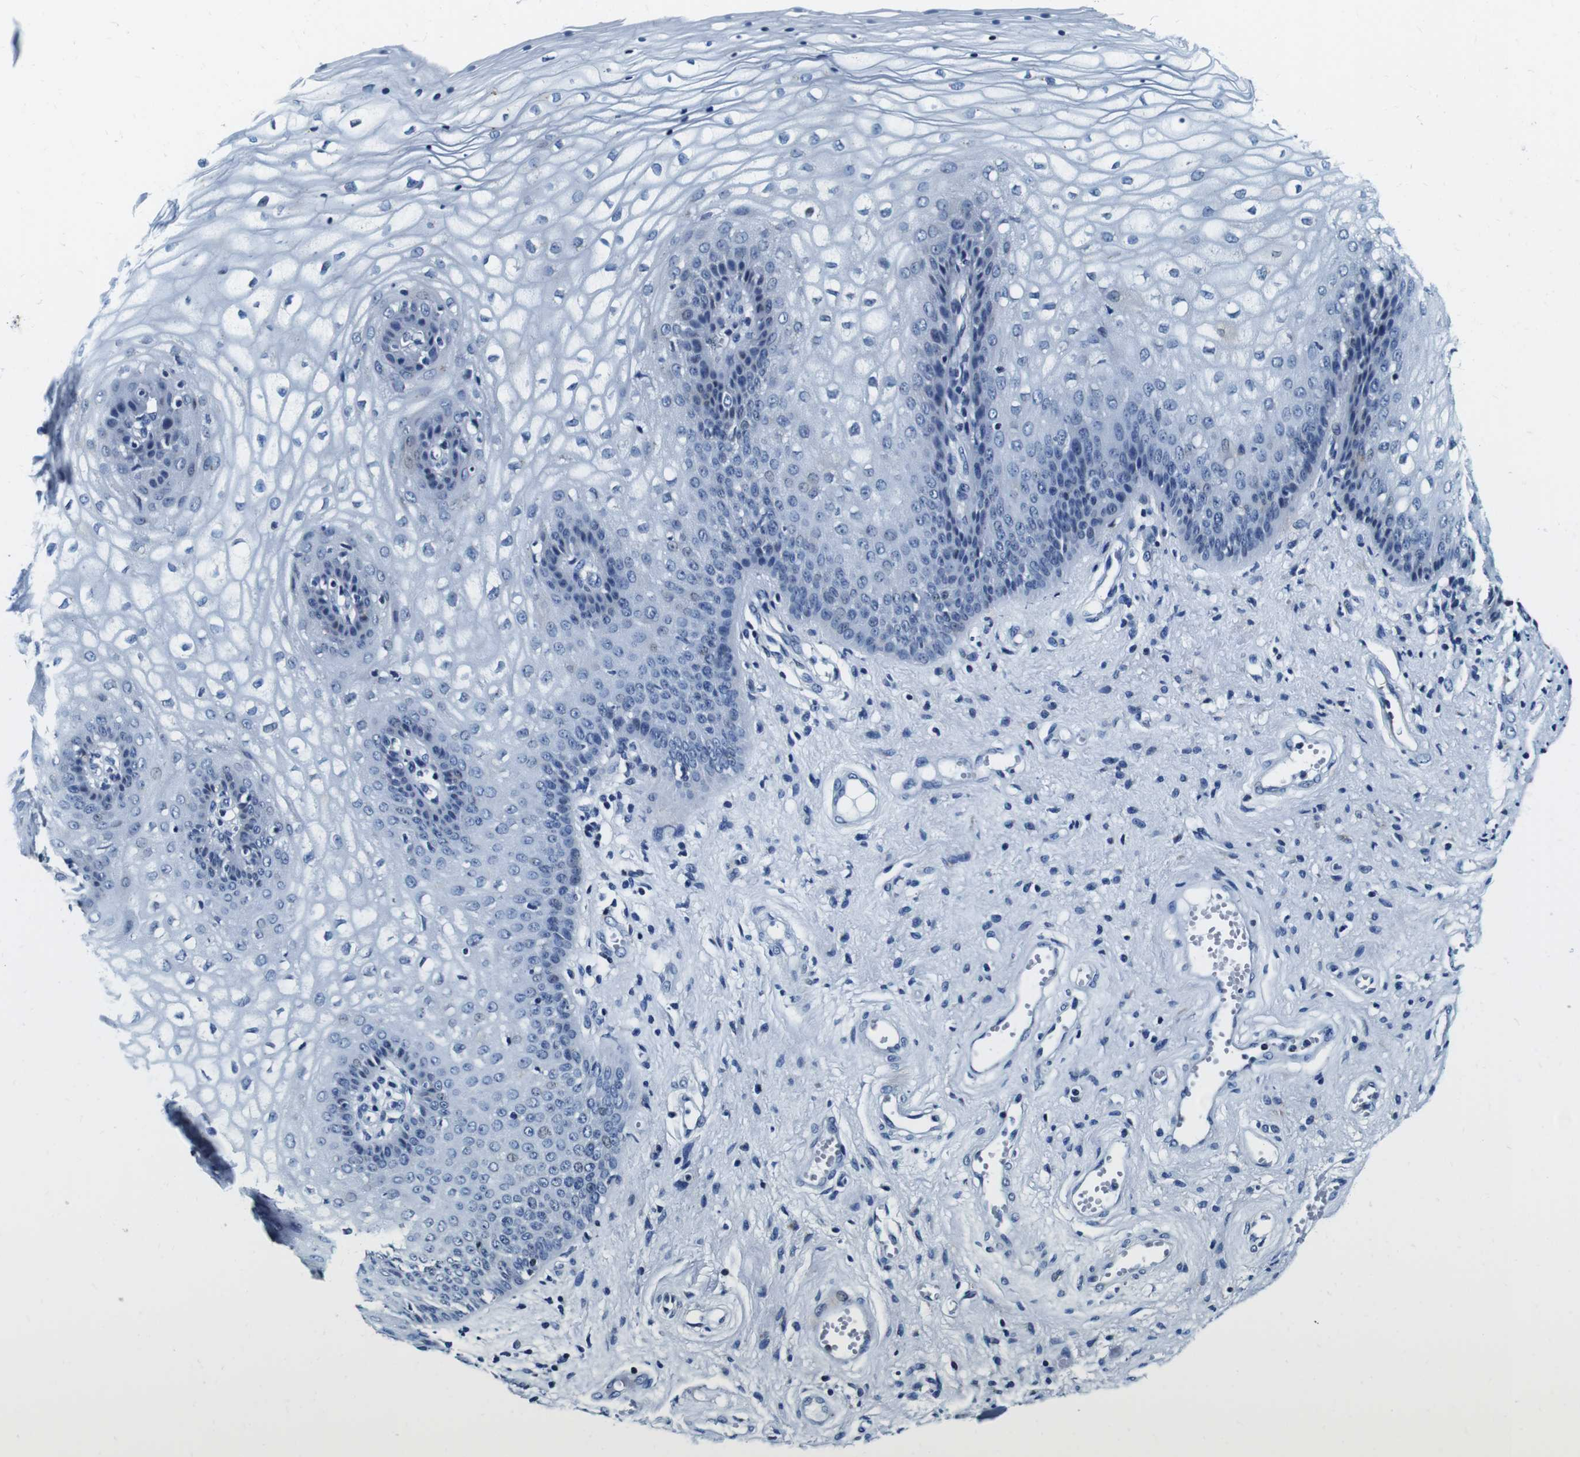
{"staining": {"intensity": "moderate", "quantity": "<25%", "location": "cytoplasmic/membranous"}, "tissue": "vagina", "cell_type": "Squamous epithelial cells", "image_type": "normal", "snomed": [{"axis": "morphology", "description": "Normal tissue, NOS"}, {"axis": "topography", "description": "Vagina"}], "caption": "Immunohistochemistry (IHC) staining of normal vagina, which displays low levels of moderate cytoplasmic/membranous expression in about <25% of squamous epithelial cells indicating moderate cytoplasmic/membranous protein positivity. The staining was performed using DAB (brown) for protein detection and nuclei were counterstained in hematoxylin (blue).", "gene": "FAR2", "patient": {"sex": "female", "age": 34}}